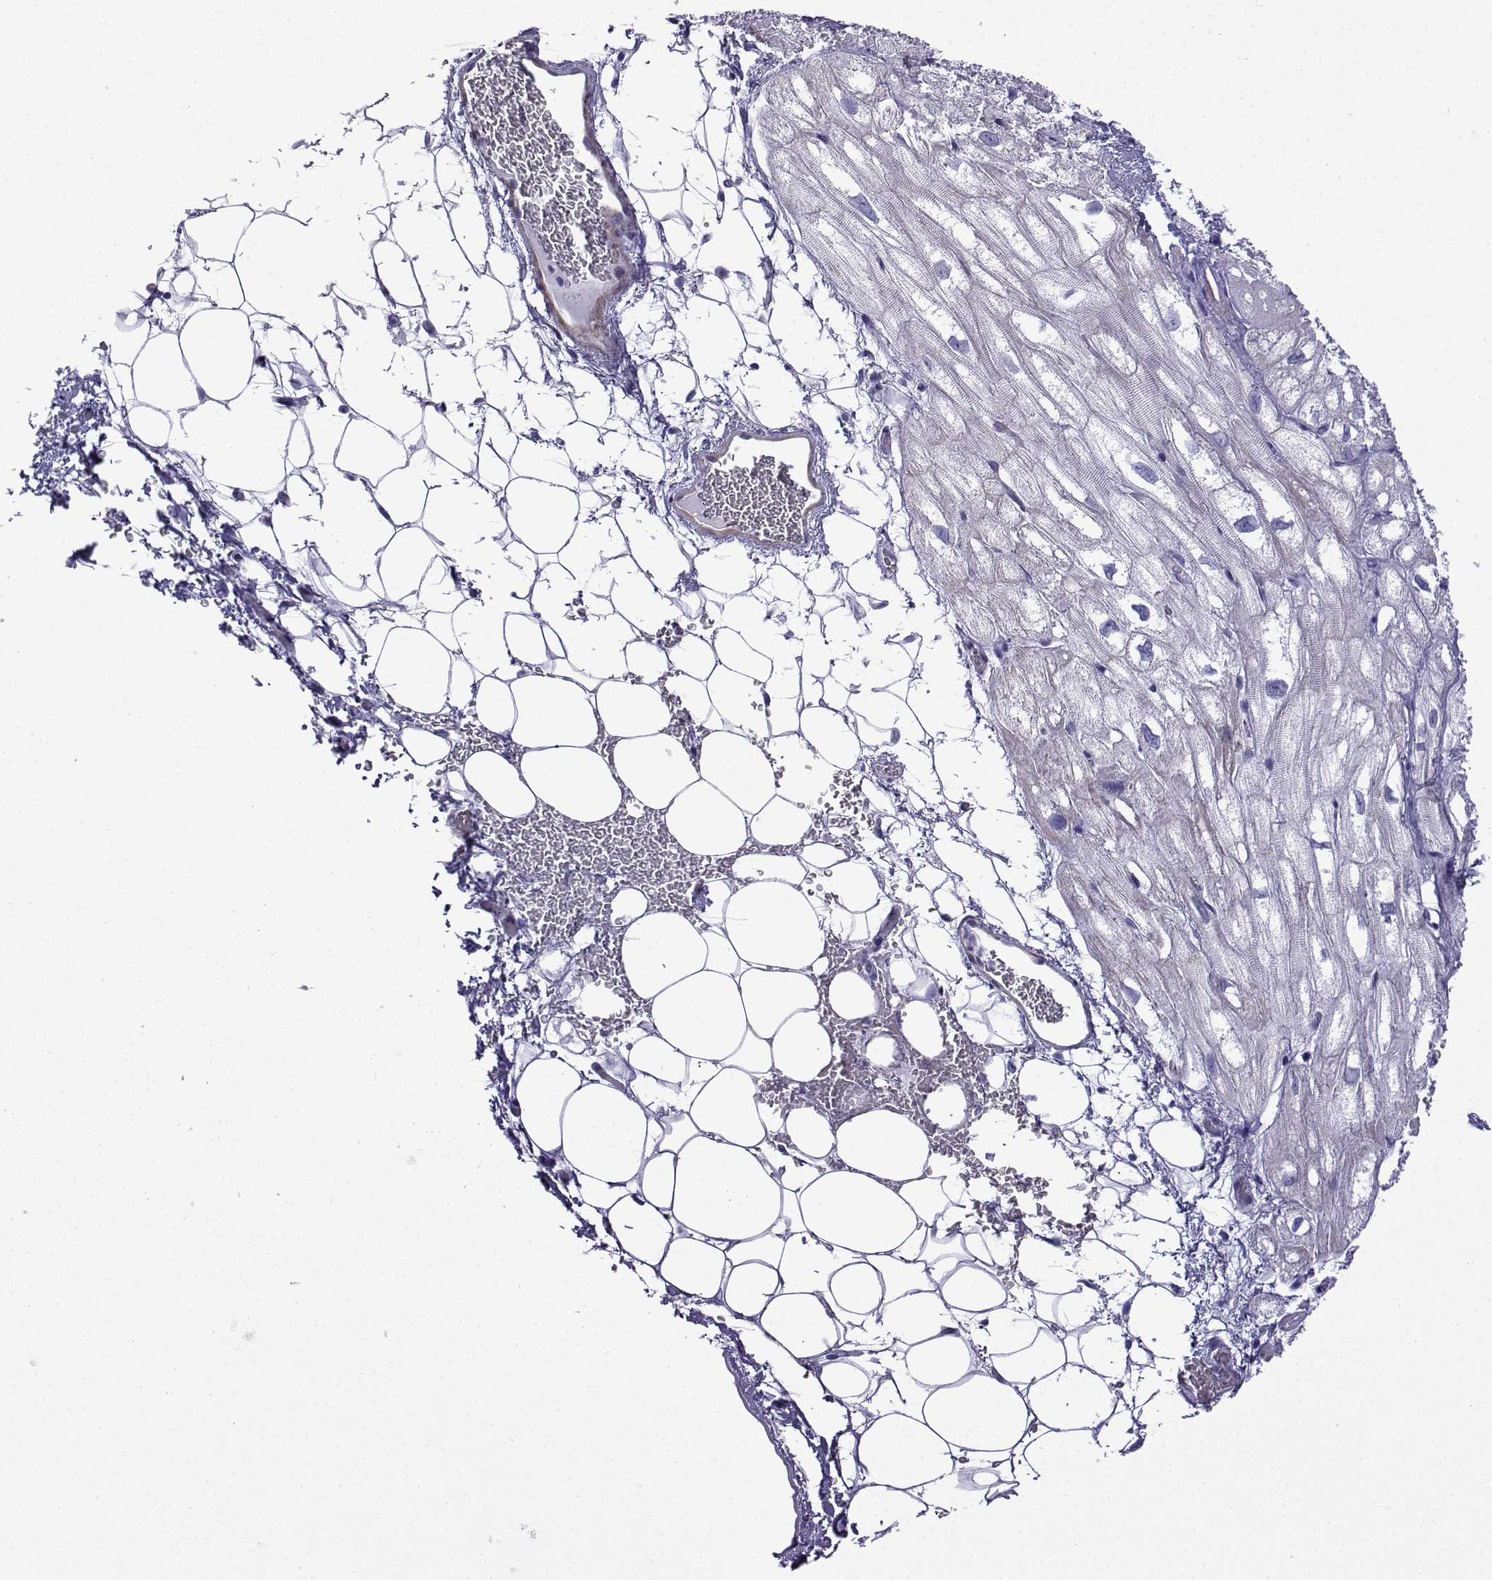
{"staining": {"intensity": "negative", "quantity": "none", "location": "none"}, "tissue": "heart muscle", "cell_type": "Cardiomyocytes", "image_type": "normal", "snomed": [{"axis": "morphology", "description": "Normal tissue, NOS"}, {"axis": "topography", "description": "Heart"}], "caption": "The IHC photomicrograph has no significant expression in cardiomyocytes of heart muscle. The staining was performed using DAB (3,3'-diaminobenzidine) to visualize the protein expression in brown, while the nuclei were stained in blue with hematoxylin (Magnification: 20x).", "gene": "KCNF1", "patient": {"sex": "male", "age": 61}}